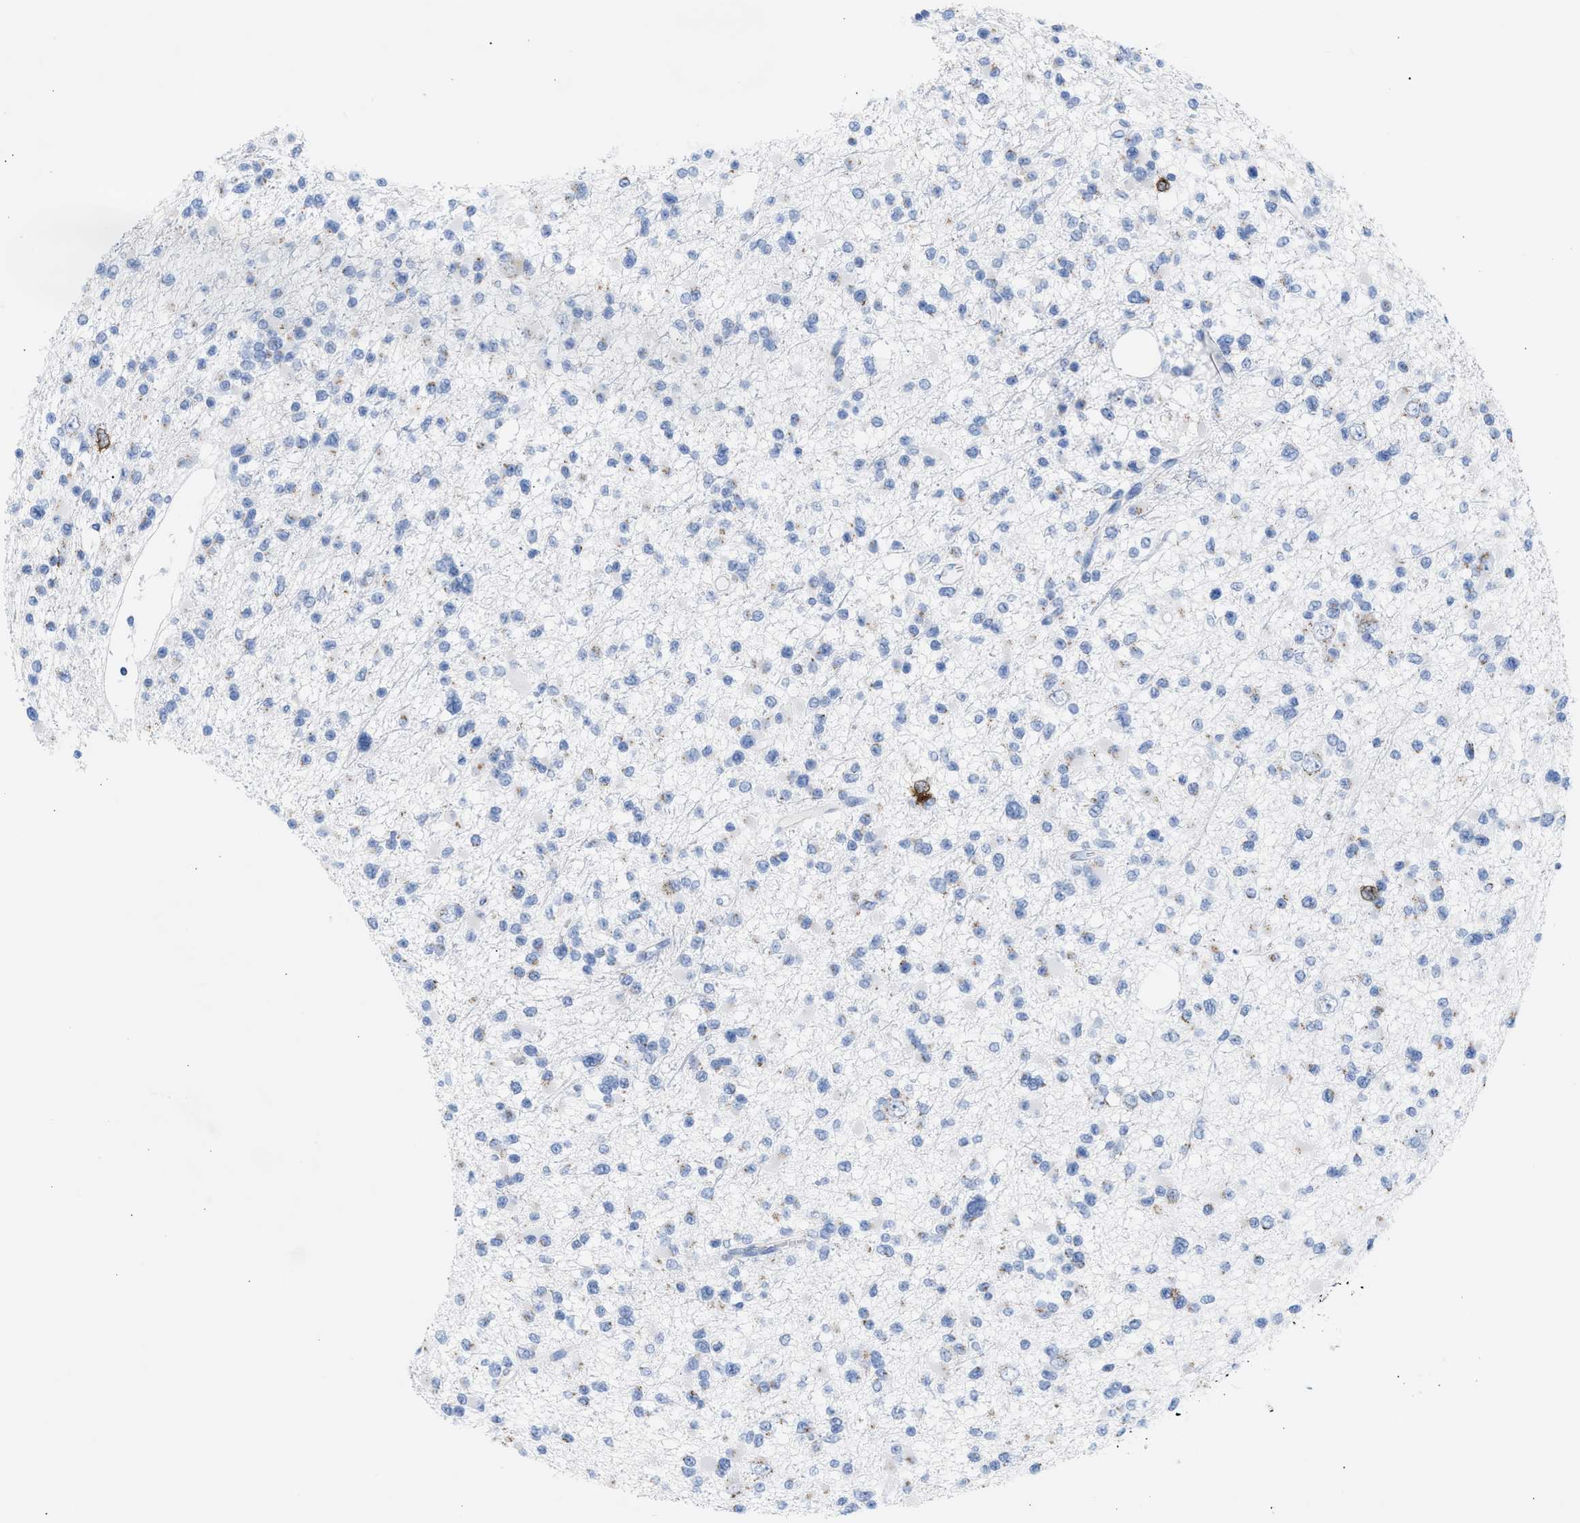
{"staining": {"intensity": "strong", "quantity": "<25%", "location": "cytoplasmic/membranous"}, "tissue": "glioma", "cell_type": "Tumor cells", "image_type": "cancer", "snomed": [{"axis": "morphology", "description": "Glioma, malignant, Low grade"}, {"axis": "topography", "description": "Brain"}], "caption": "Brown immunohistochemical staining in human malignant low-grade glioma reveals strong cytoplasmic/membranous positivity in approximately <25% of tumor cells. (Brightfield microscopy of DAB IHC at high magnification).", "gene": "TACC3", "patient": {"sex": "female", "age": 22}}